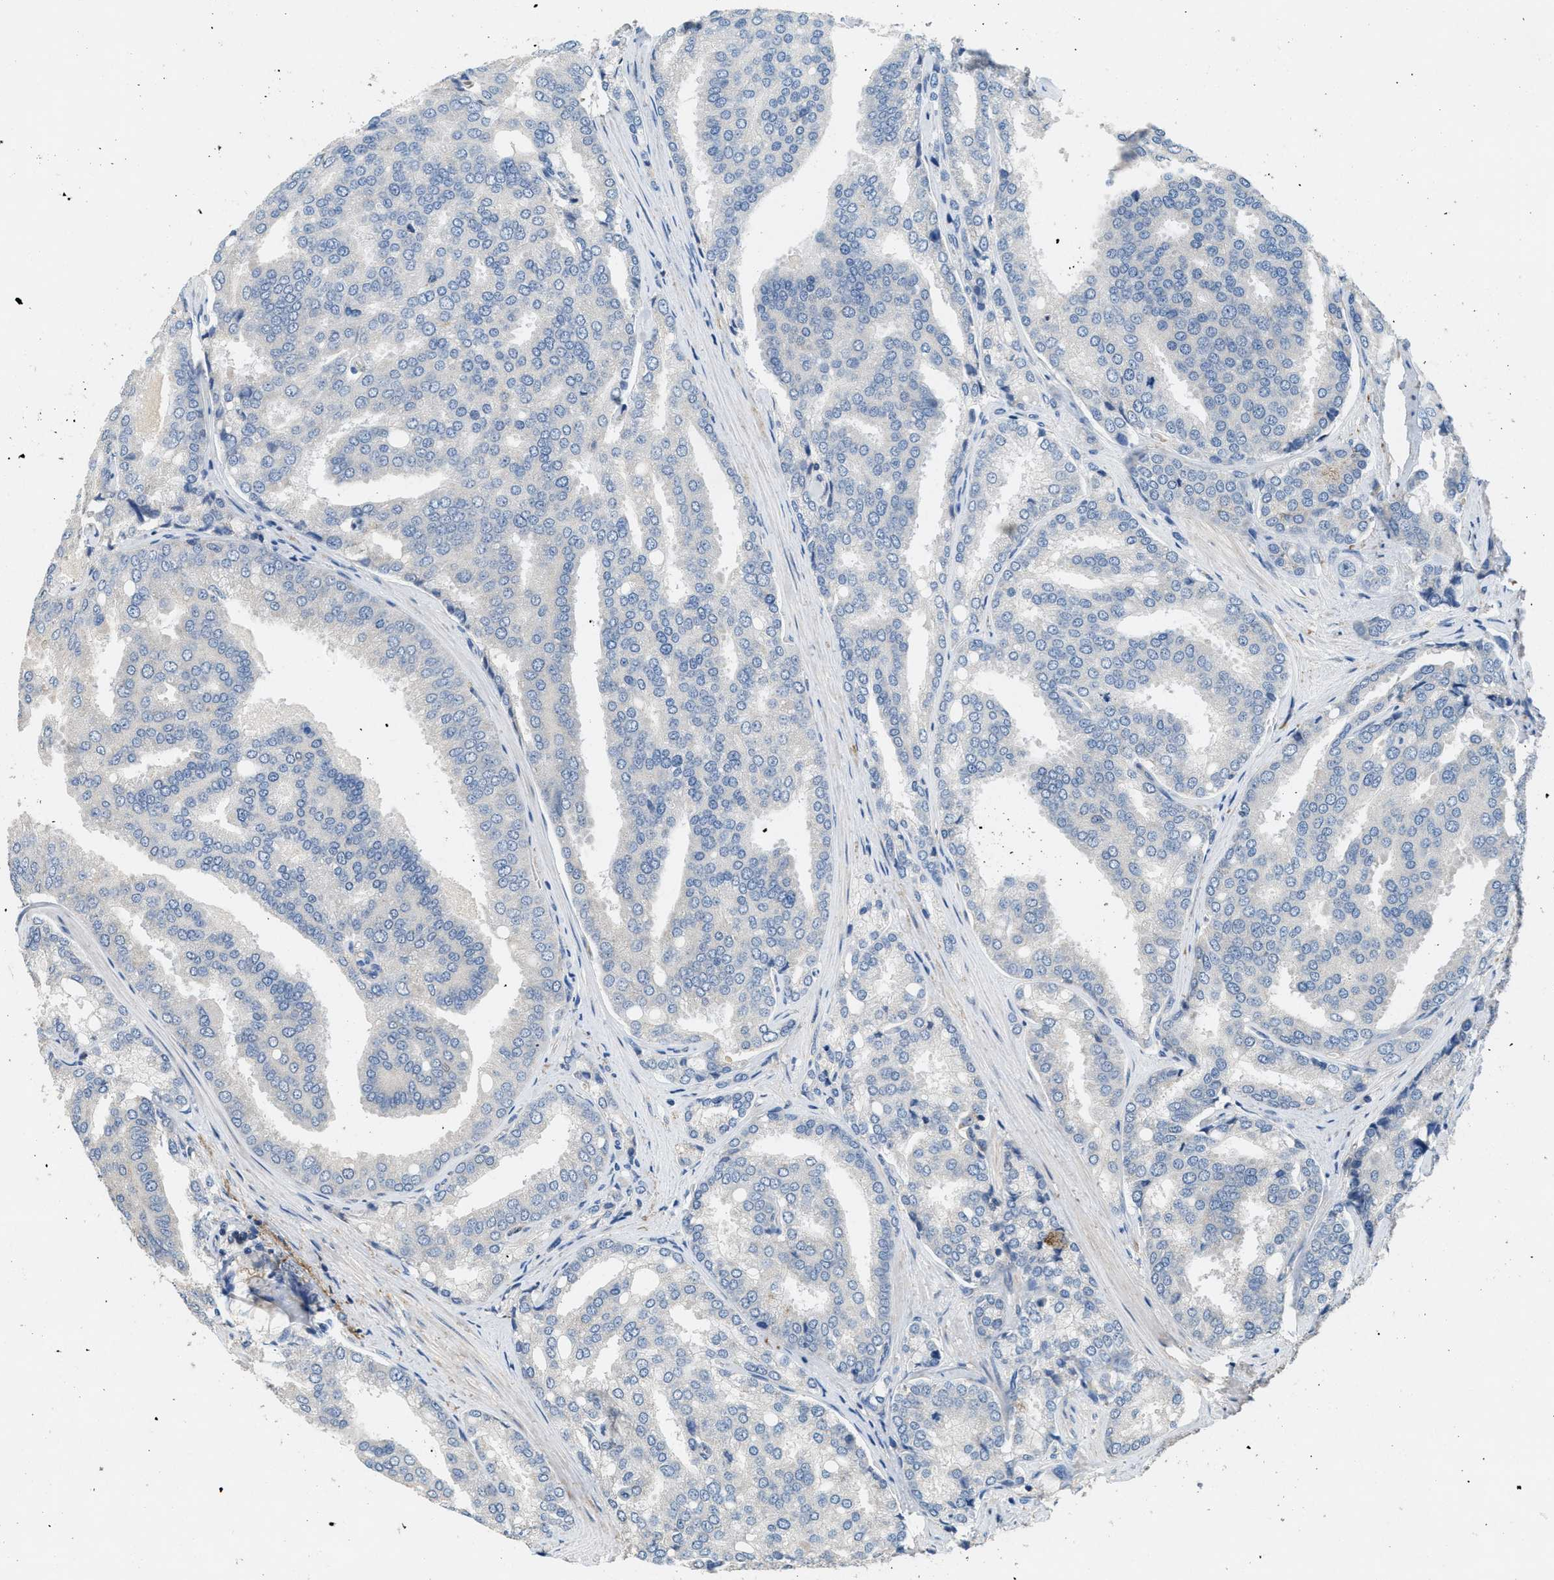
{"staining": {"intensity": "negative", "quantity": "none", "location": "none"}, "tissue": "prostate cancer", "cell_type": "Tumor cells", "image_type": "cancer", "snomed": [{"axis": "morphology", "description": "Adenocarcinoma, High grade"}, {"axis": "topography", "description": "Prostate"}], "caption": "IHC image of neoplastic tissue: human prostate cancer stained with DAB (3,3'-diaminobenzidine) demonstrates no significant protein positivity in tumor cells. Brightfield microscopy of immunohistochemistry (IHC) stained with DAB (3,3'-diaminobenzidine) (brown) and hematoxylin (blue), captured at high magnification.", "gene": "DGKE", "patient": {"sex": "male", "age": 50}}